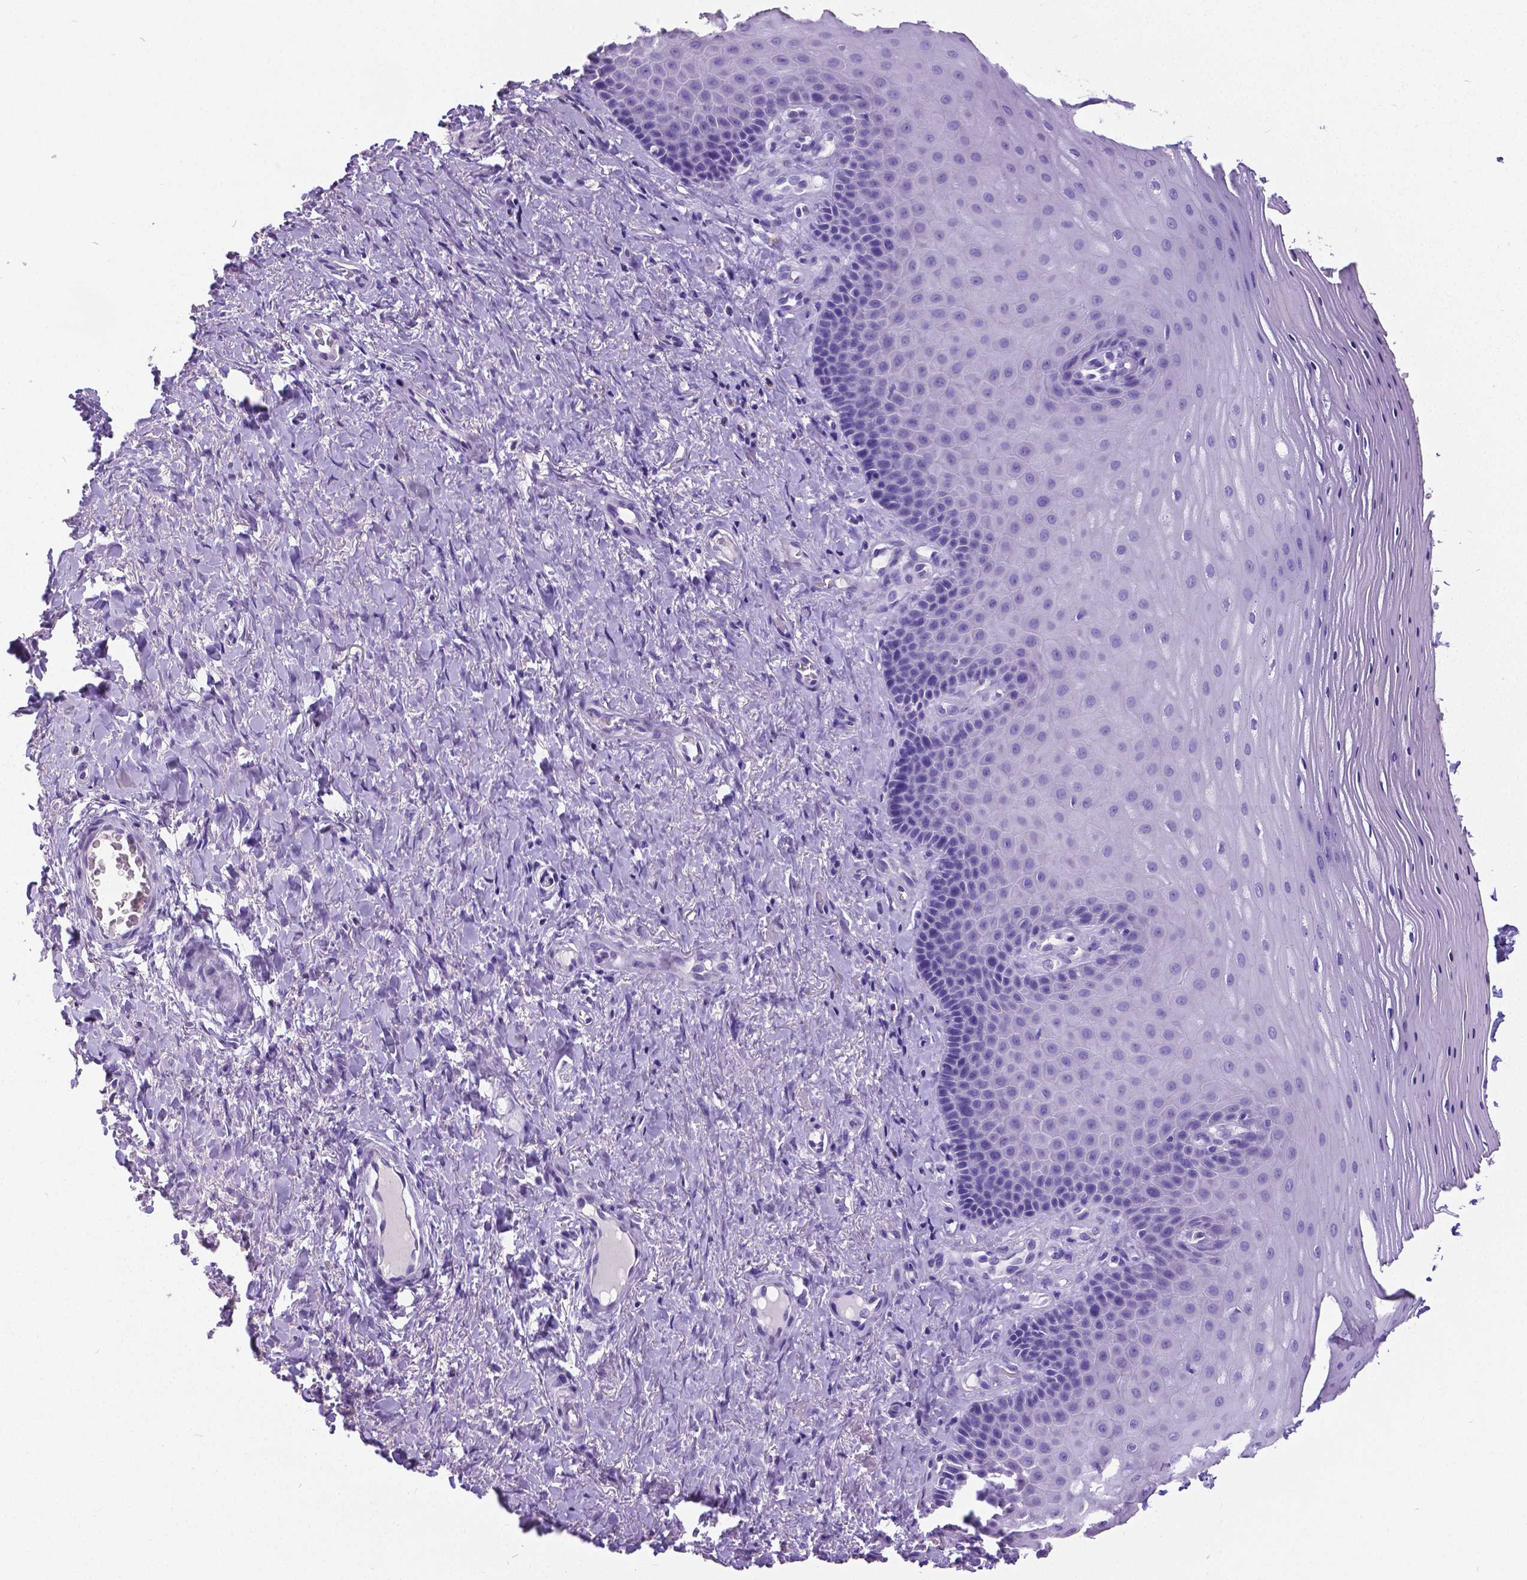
{"staining": {"intensity": "negative", "quantity": "none", "location": "none"}, "tissue": "vagina", "cell_type": "Squamous epithelial cells", "image_type": "normal", "snomed": [{"axis": "morphology", "description": "Normal tissue, NOS"}, {"axis": "topography", "description": "Vagina"}], "caption": "Squamous epithelial cells are negative for protein expression in normal human vagina.", "gene": "SATB2", "patient": {"sex": "female", "age": 83}}